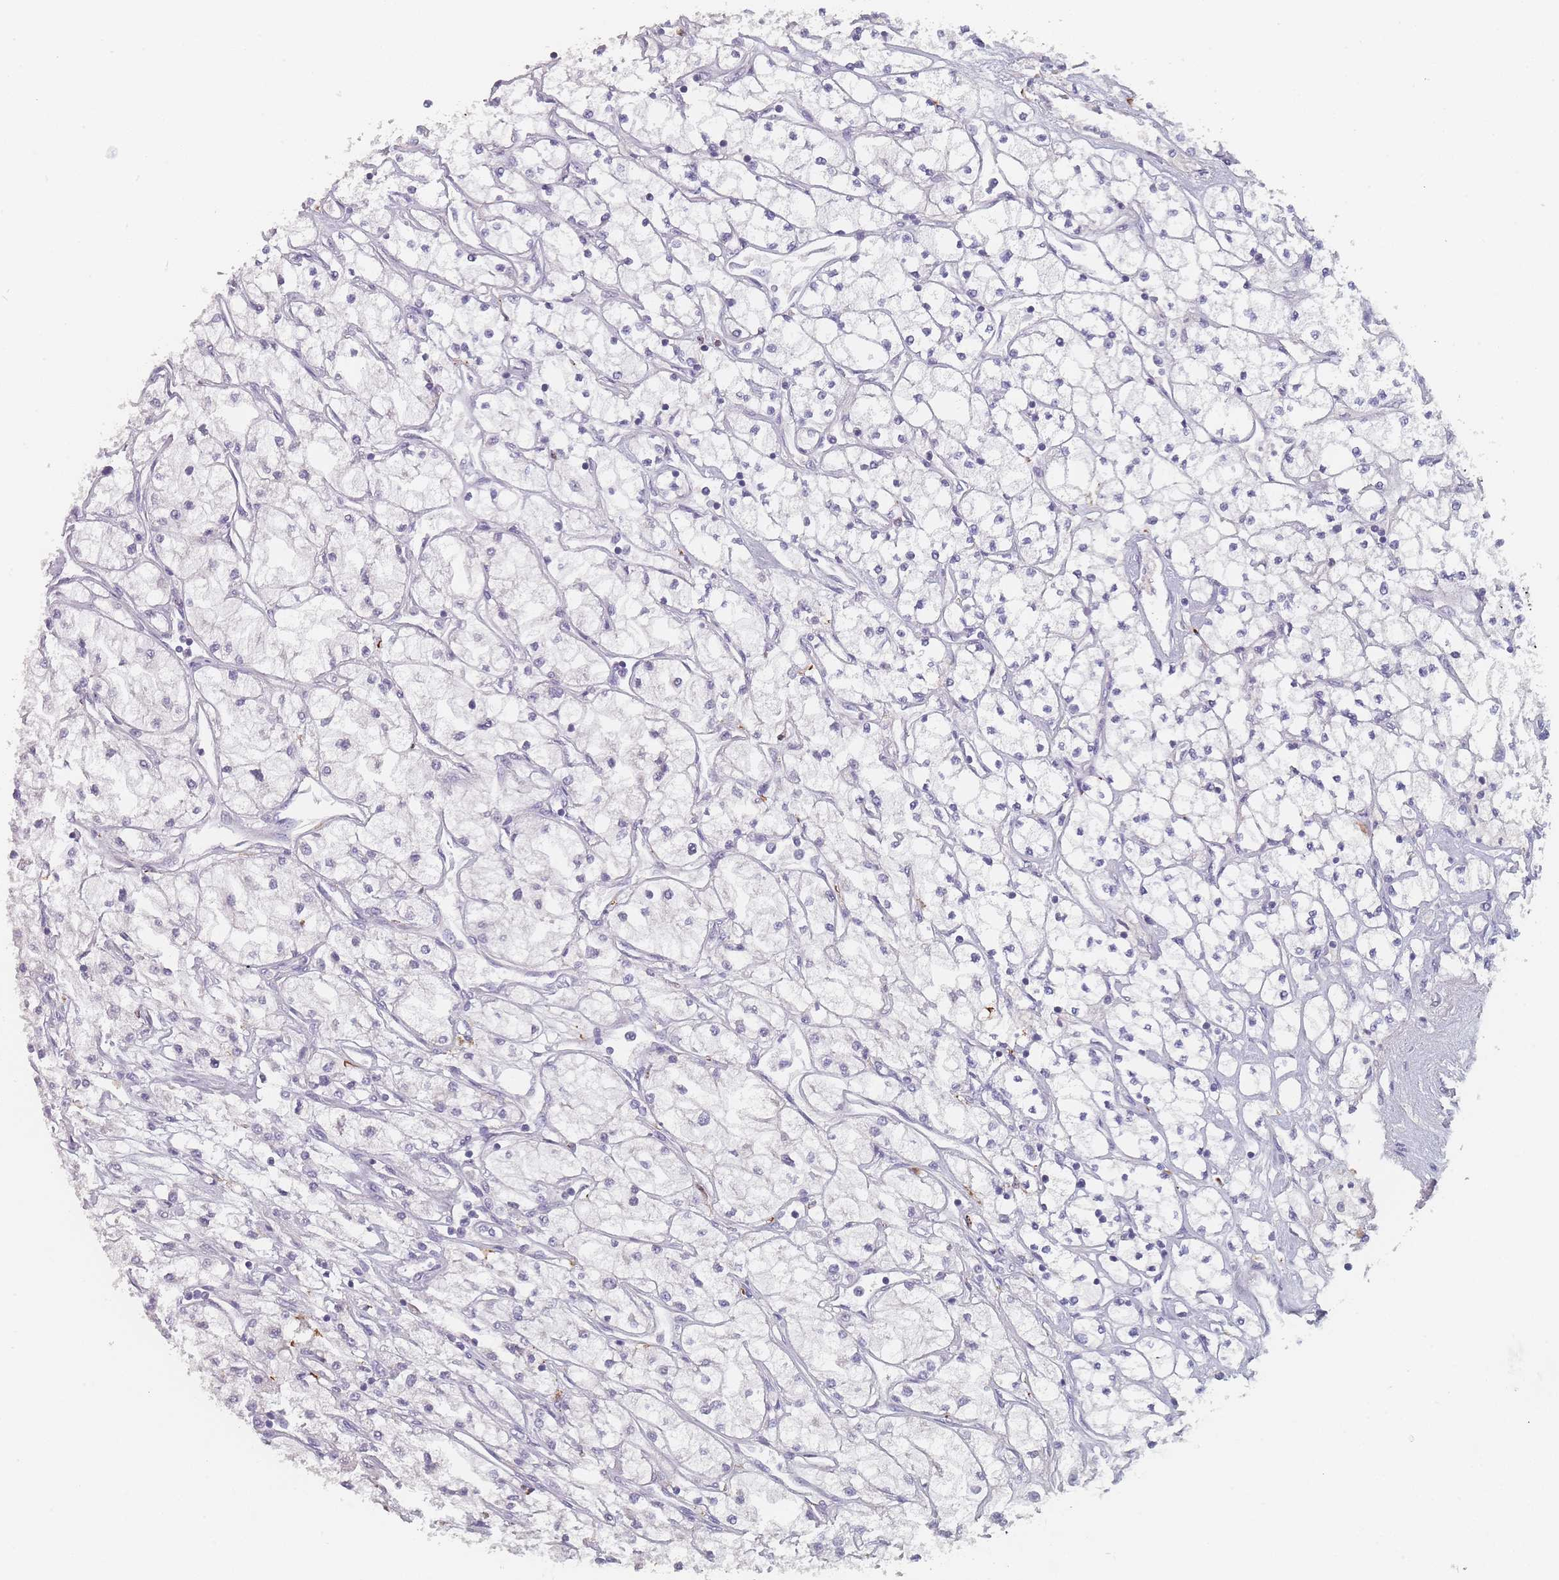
{"staining": {"intensity": "negative", "quantity": "none", "location": "none"}, "tissue": "renal cancer", "cell_type": "Tumor cells", "image_type": "cancer", "snomed": [{"axis": "morphology", "description": "Adenocarcinoma, NOS"}, {"axis": "topography", "description": "Kidney"}], "caption": "Micrograph shows no significant protein expression in tumor cells of adenocarcinoma (renal).", "gene": "SLC35E4", "patient": {"sex": "male", "age": 80}}